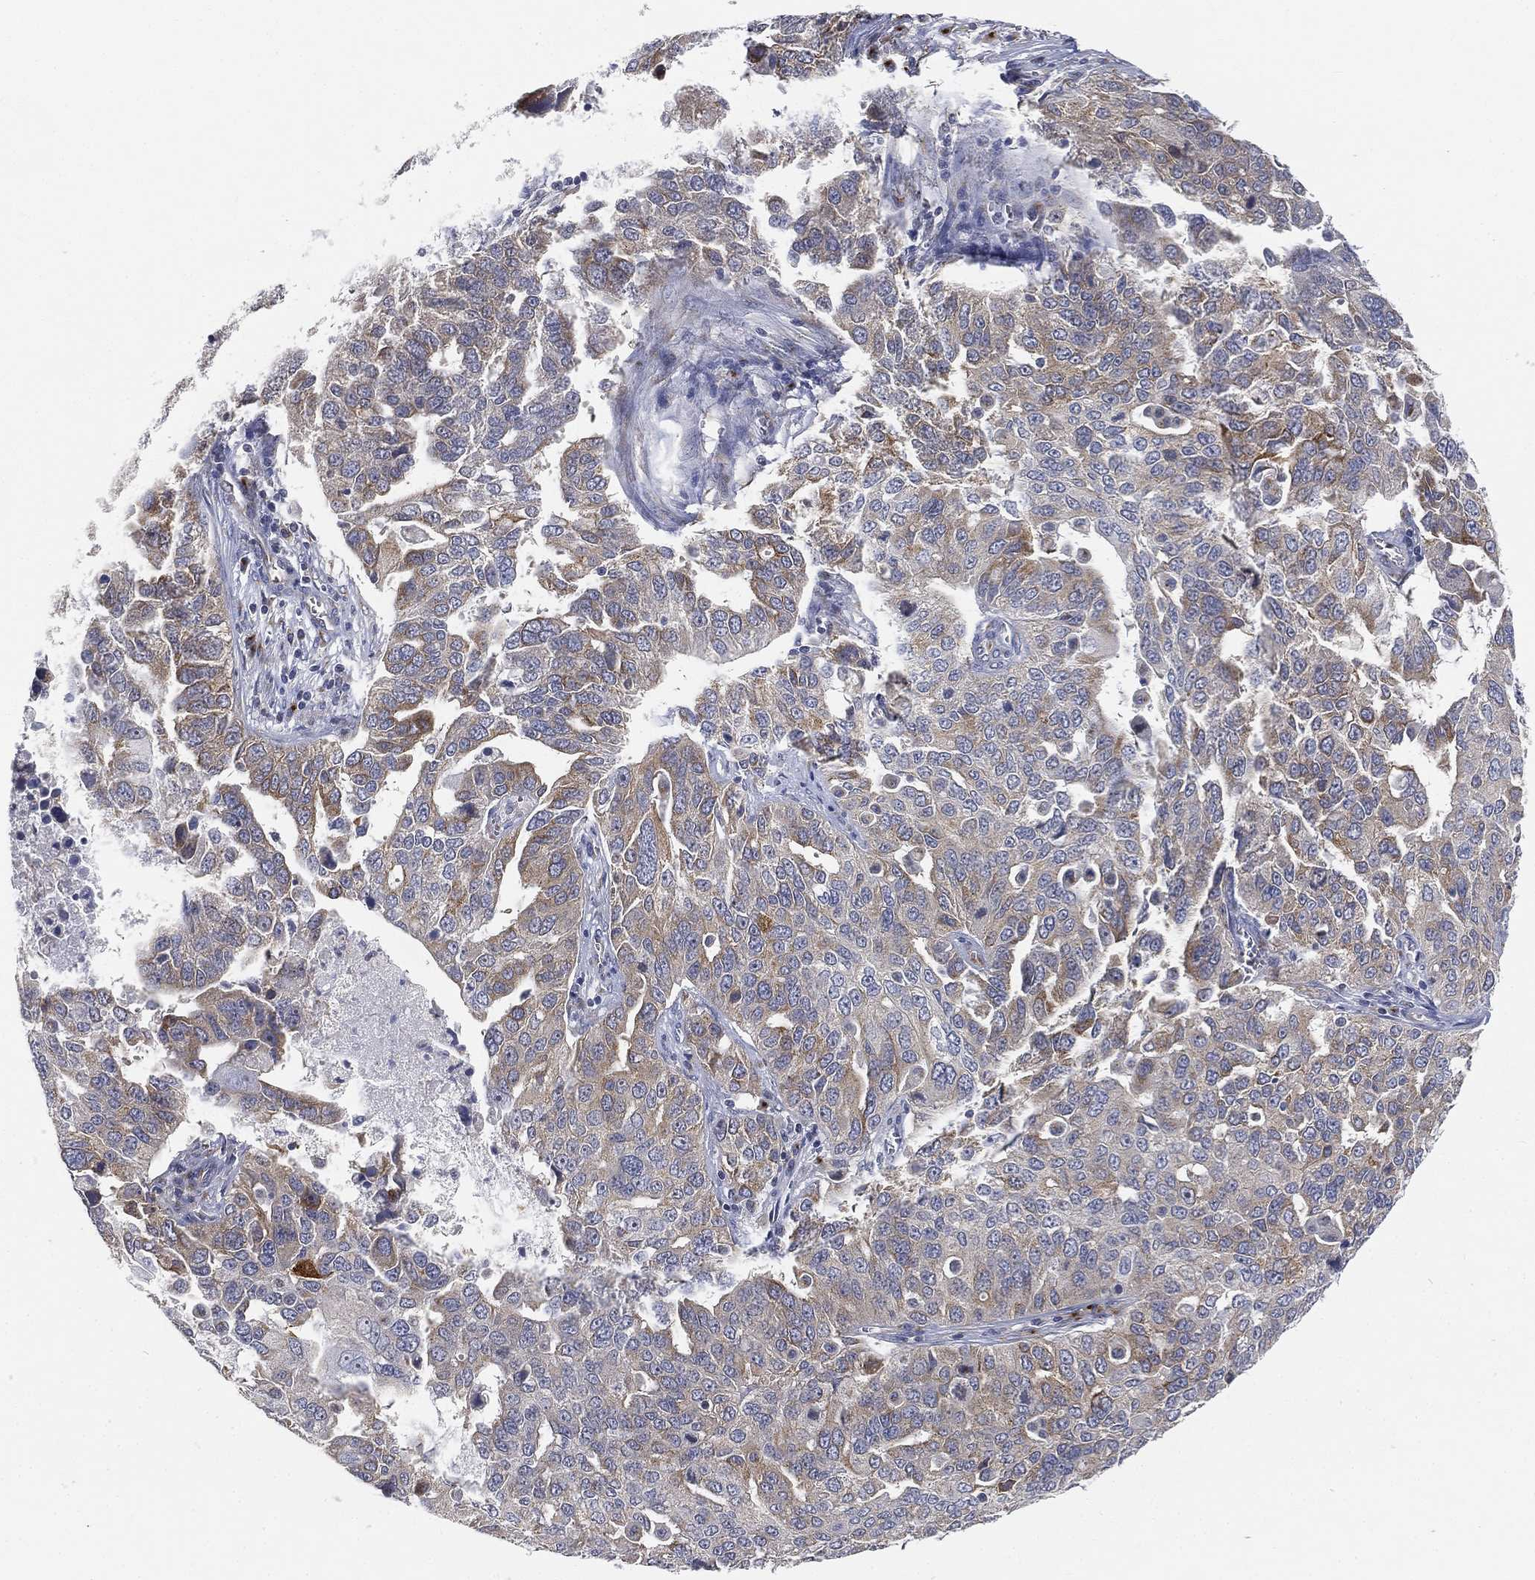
{"staining": {"intensity": "moderate", "quantity": "25%-75%", "location": "cytoplasmic/membranous"}, "tissue": "ovarian cancer", "cell_type": "Tumor cells", "image_type": "cancer", "snomed": [{"axis": "morphology", "description": "Carcinoma, endometroid"}, {"axis": "topography", "description": "Soft tissue"}, {"axis": "topography", "description": "Ovary"}], "caption": "Immunohistochemical staining of human ovarian cancer displays moderate cytoplasmic/membranous protein expression in approximately 25%-75% of tumor cells. The protein of interest is shown in brown color, while the nuclei are stained blue.", "gene": "TICAM1", "patient": {"sex": "female", "age": 52}}